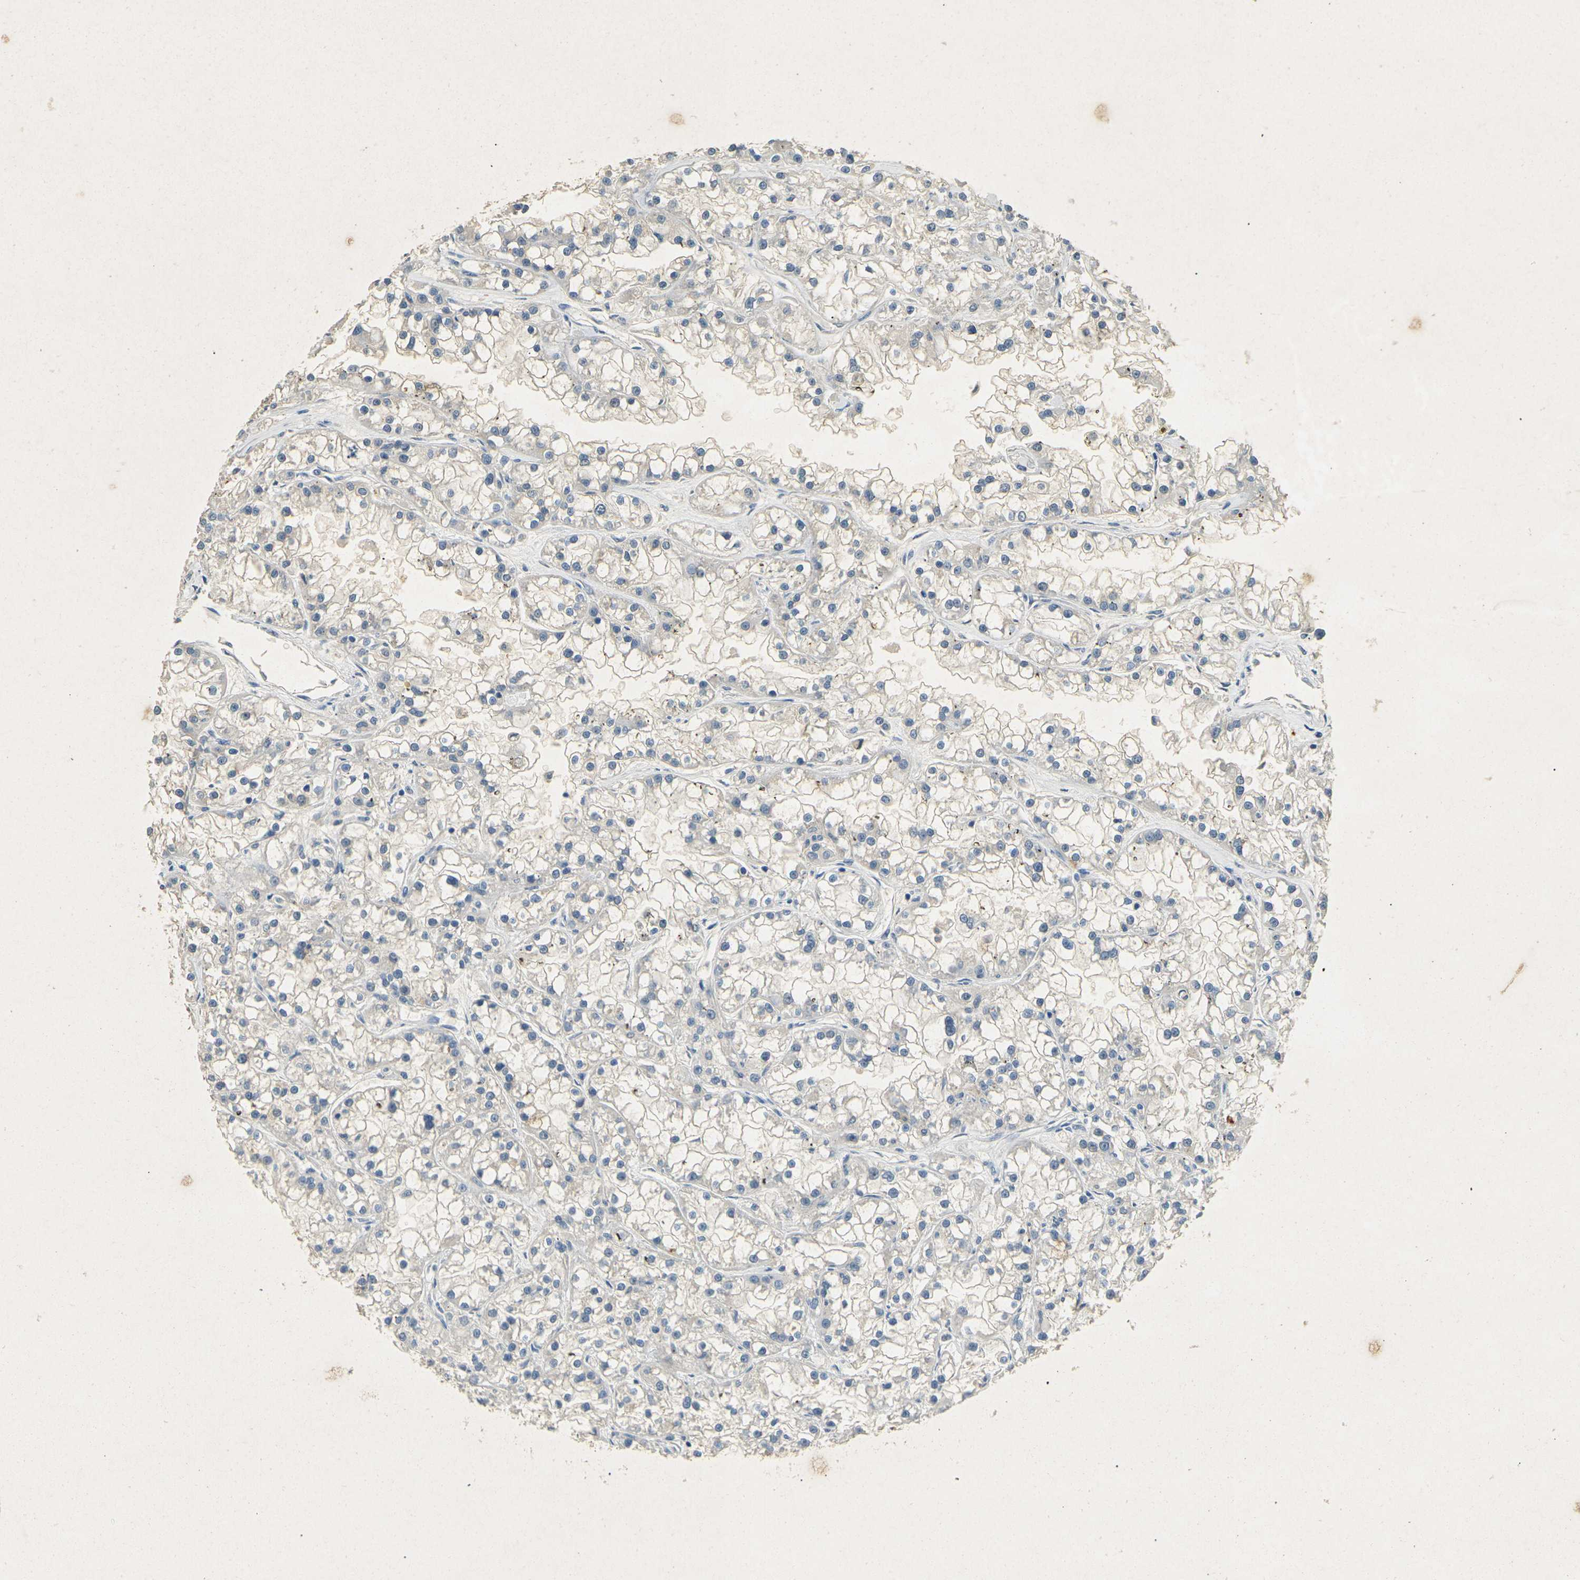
{"staining": {"intensity": "negative", "quantity": "none", "location": "none"}, "tissue": "renal cancer", "cell_type": "Tumor cells", "image_type": "cancer", "snomed": [{"axis": "morphology", "description": "Adenocarcinoma, NOS"}, {"axis": "topography", "description": "Kidney"}], "caption": "High power microscopy photomicrograph of an immunohistochemistry (IHC) image of renal adenocarcinoma, revealing no significant expression in tumor cells. The staining was performed using DAB (3,3'-diaminobenzidine) to visualize the protein expression in brown, while the nuclei were stained in blue with hematoxylin (Magnification: 20x).", "gene": "SORT1", "patient": {"sex": "female", "age": 52}}